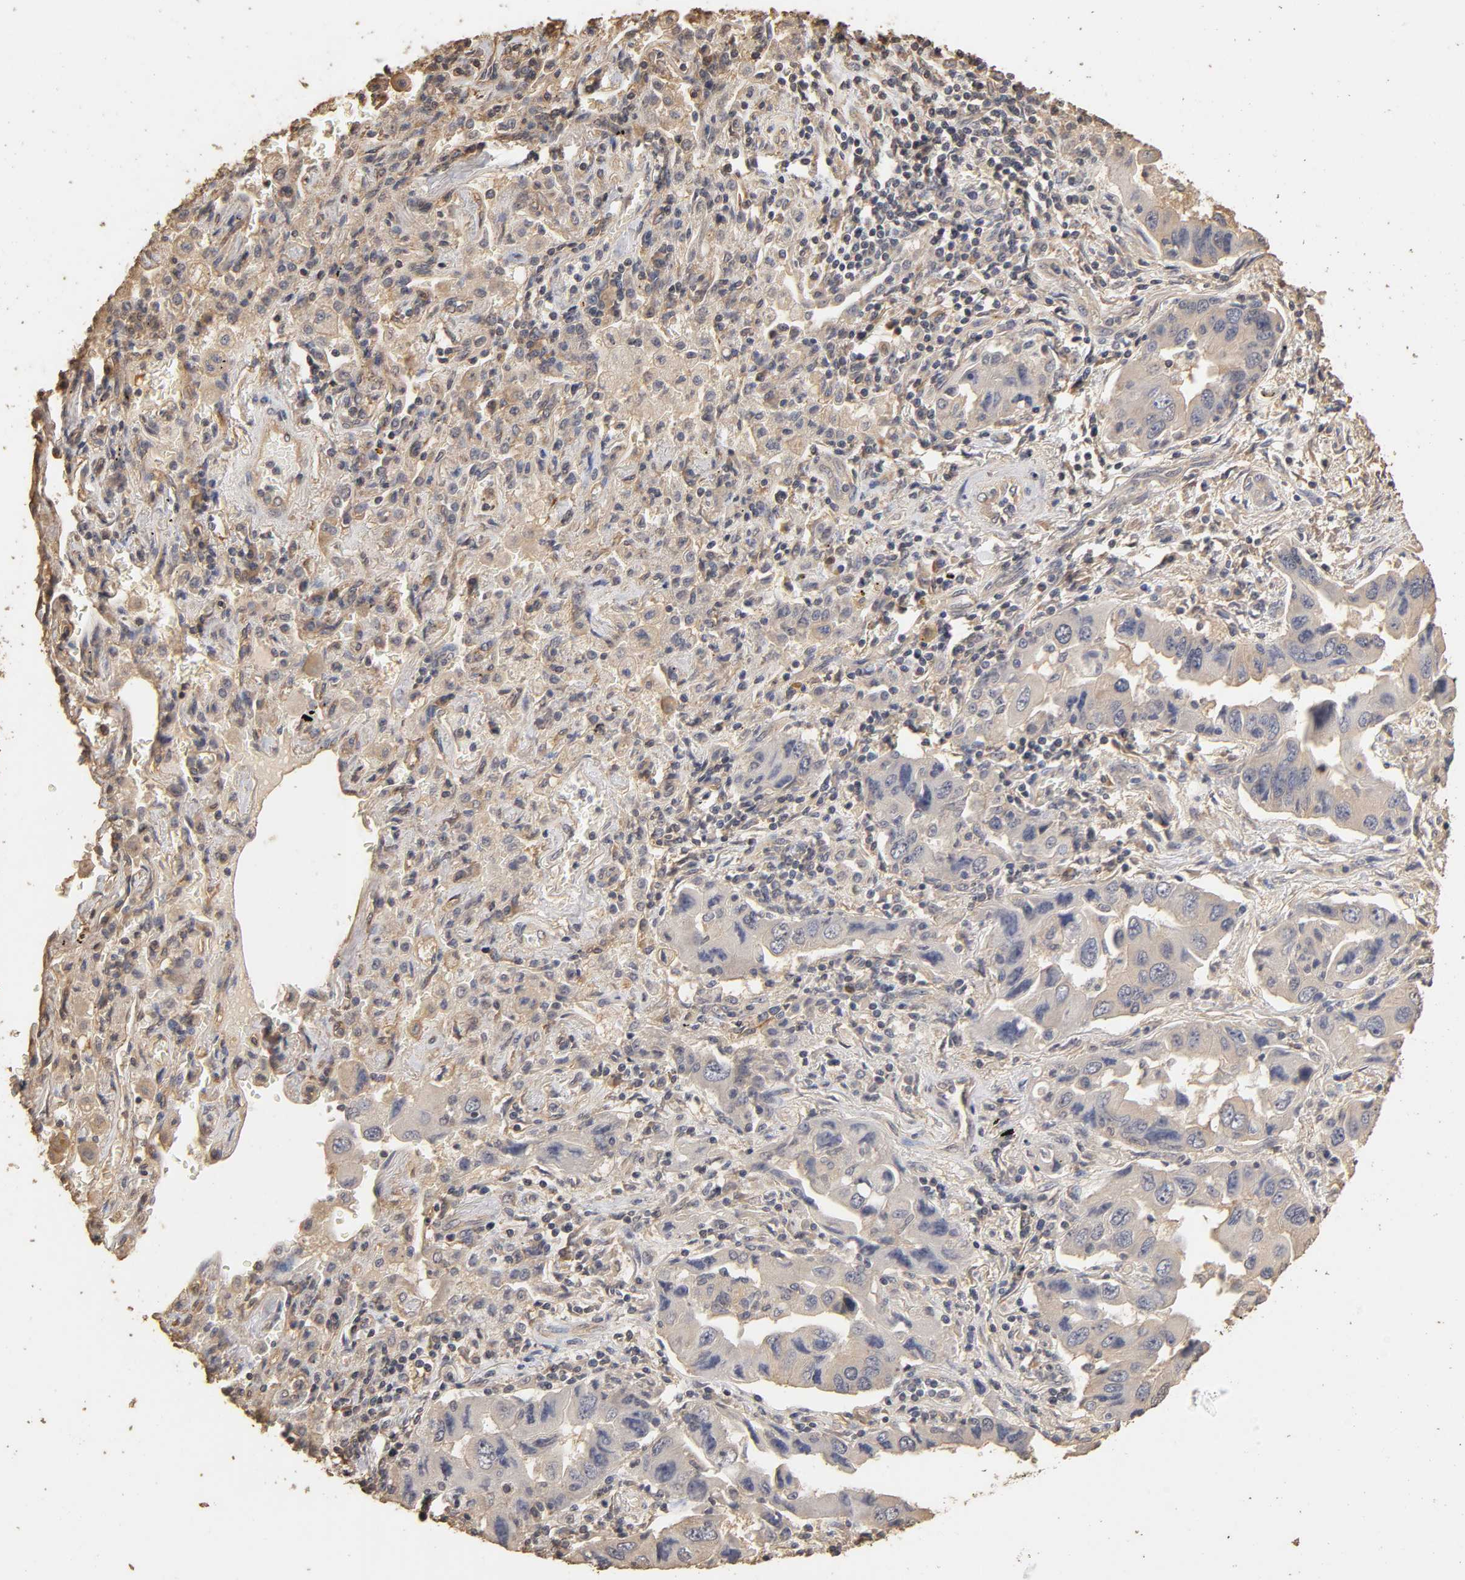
{"staining": {"intensity": "negative", "quantity": "none", "location": "none"}, "tissue": "lung cancer", "cell_type": "Tumor cells", "image_type": "cancer", "snomed": [{"axis": "morphology", "description": "Adenocarcinoma, NOS"}, {"axis": "topography", "description": "Lung"}], "caption": "The image shows no significant positivity in tumor cells of adenocarcinoma (lung). Brightfield microscopy of immunohistochemistry (IHC) stained with DAB (brown) and hematoxylin (blue), captured at high magnification.", "gene": "VSIG4", "patient": {"sex": "female", "age": 65}}